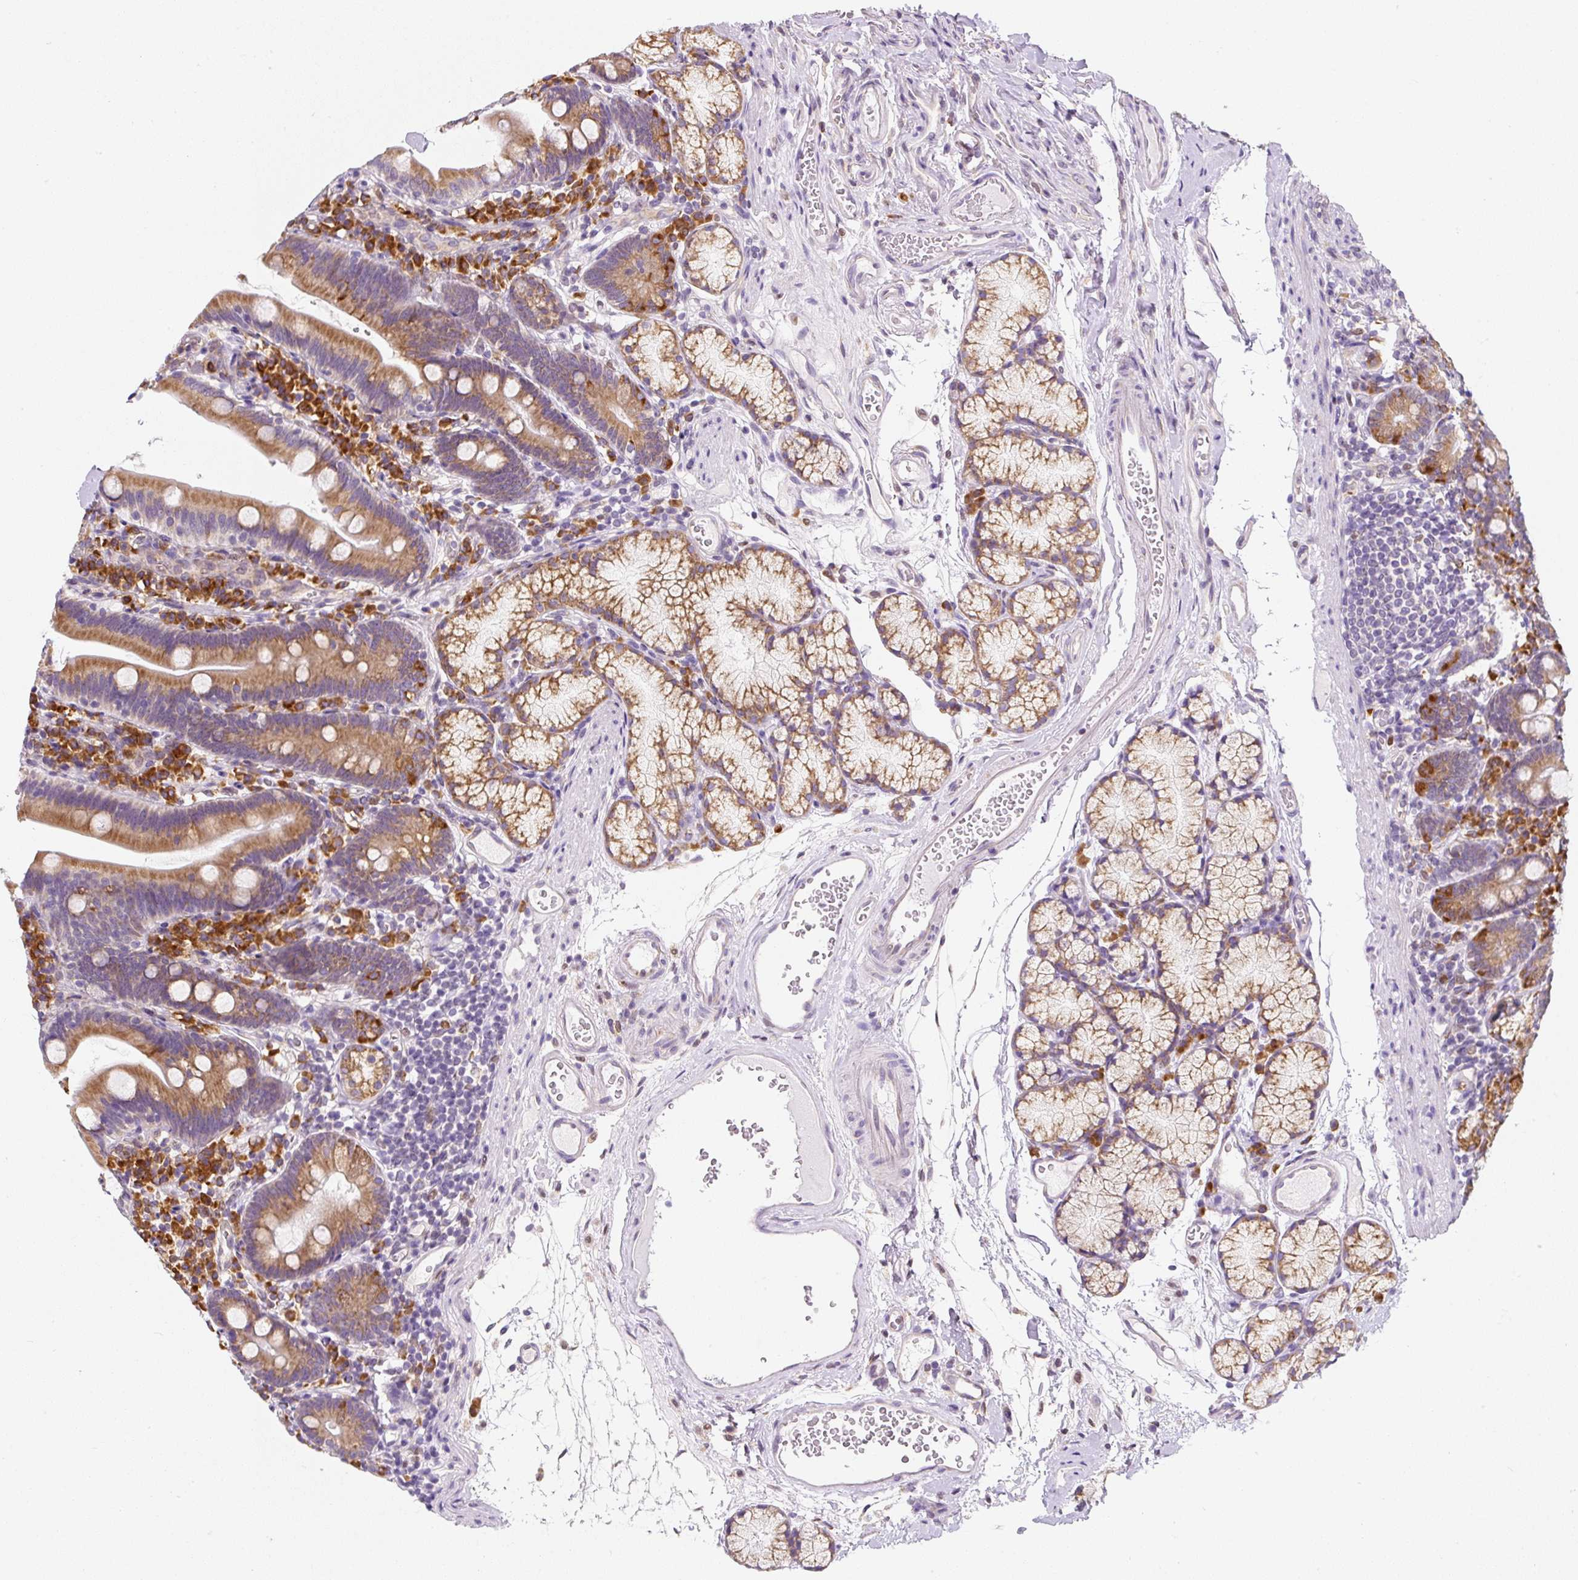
{"staining": {"intensity": "moderate", "quantity": ">75%", "location": "cytoplasmic/membranous"}, "tissue": "duodenum", "cell_type": "Glandular cells", "image_type": "normal", "snomed": [{"axis": "morphology", "description": "Normal tissue, NOS"}, {"axis": "topography", "description": "Duodenum"}], "caption": "Duodenum stained with immunohistochemistry reveals moderate cytoplasmic/membranous expression in approximately >75% of glandular cells. The protein is stained brown, and the nuclei are stained in blue (DAB IHC with brightfield microscopy, high magnification).", "gene": "DDOST", "patient": {"sex": "female", "age": 67}}